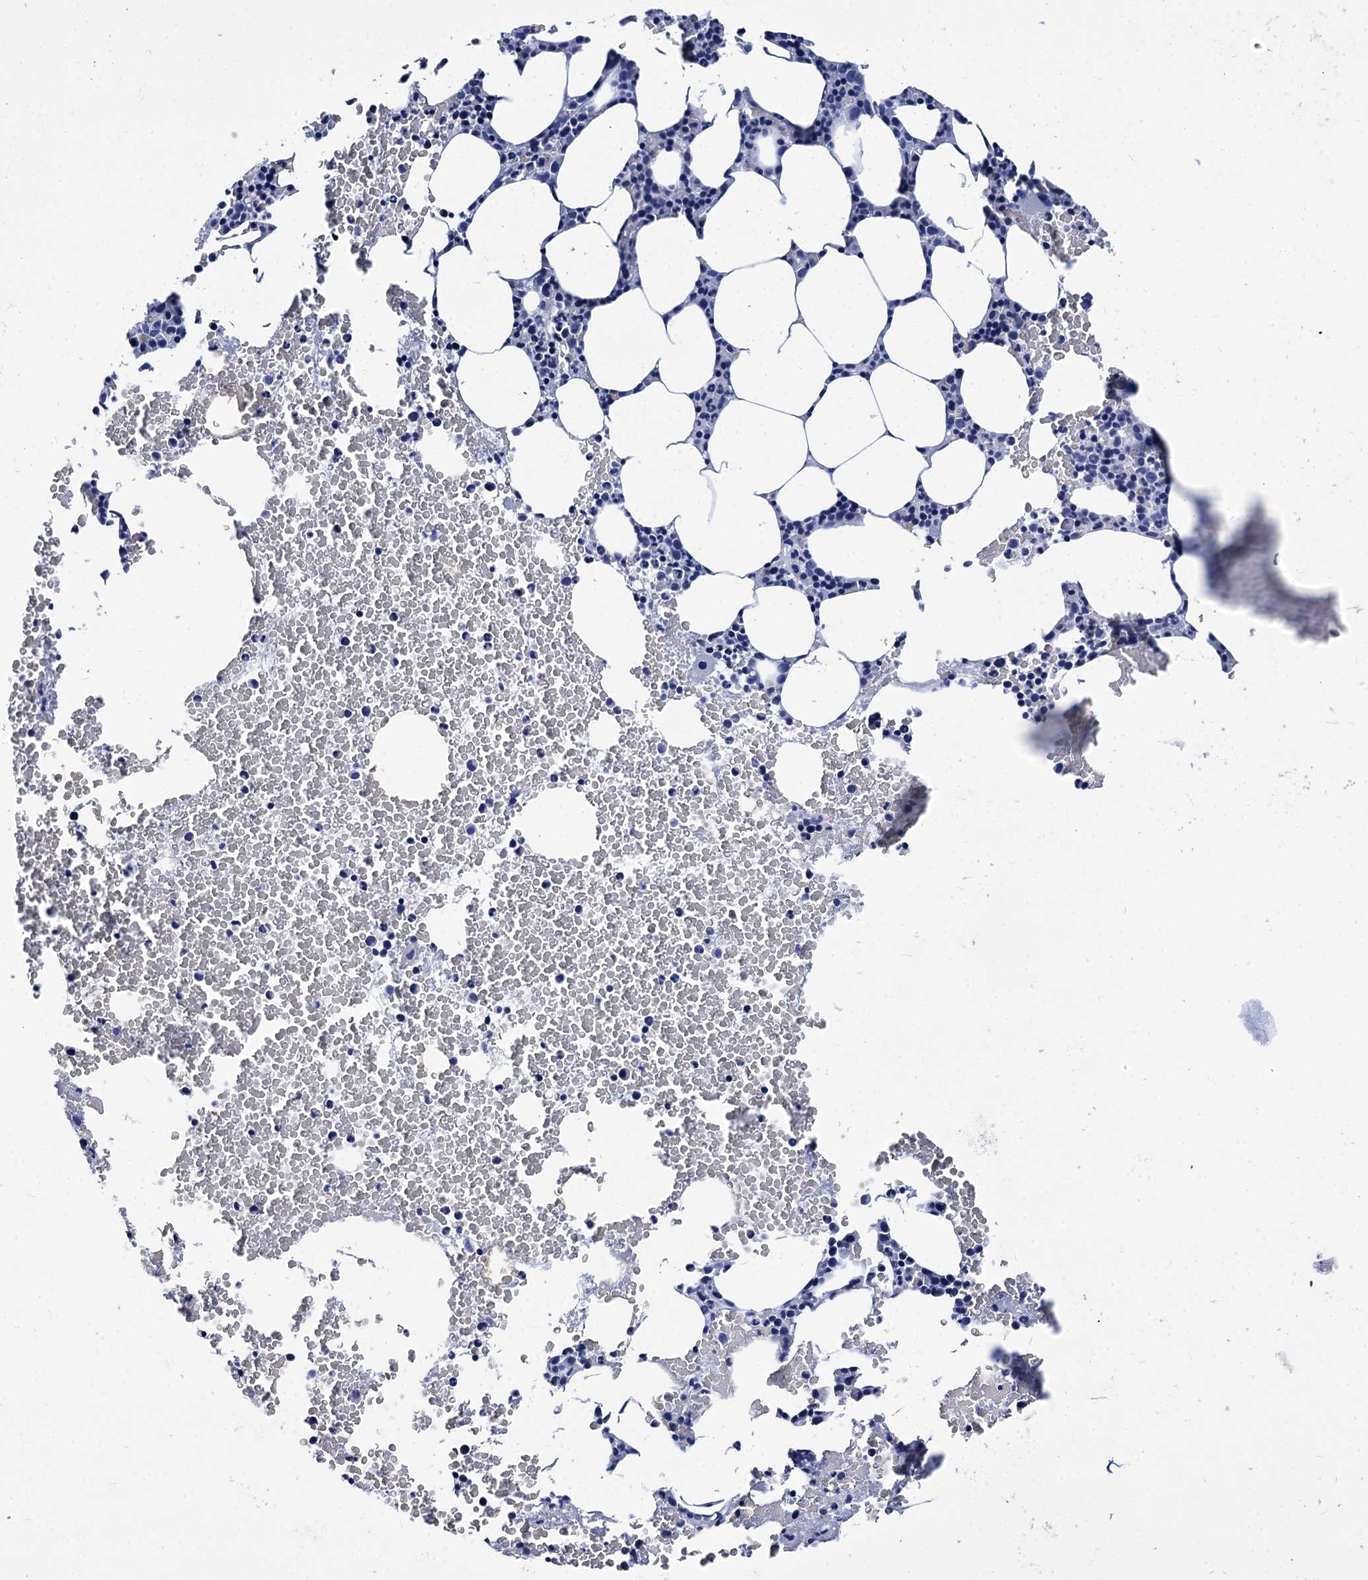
{"staining": {"intensity": "negative", "quantity": "none", "location": "none"}, "tissue": "bone marrow", "cell_type": "Hematopoietic cells", "image_type": "normal", "snomed": [{"axis": "morphology", "description": "Normal tissue, NOS"}, {"axis": "morphology", "description": "Inflammation, NOS"}, {"axis": "topography", "description": "Bone marrow"}], "caption": "Immunohistochemistry (IHC) photomicrograph of benign bone marrow stained for a protein (brown), which exhibits no expression in hematopoietic cells.", "gene": "MYBPC3", "patient": {"sex": "female", "age": 78}}